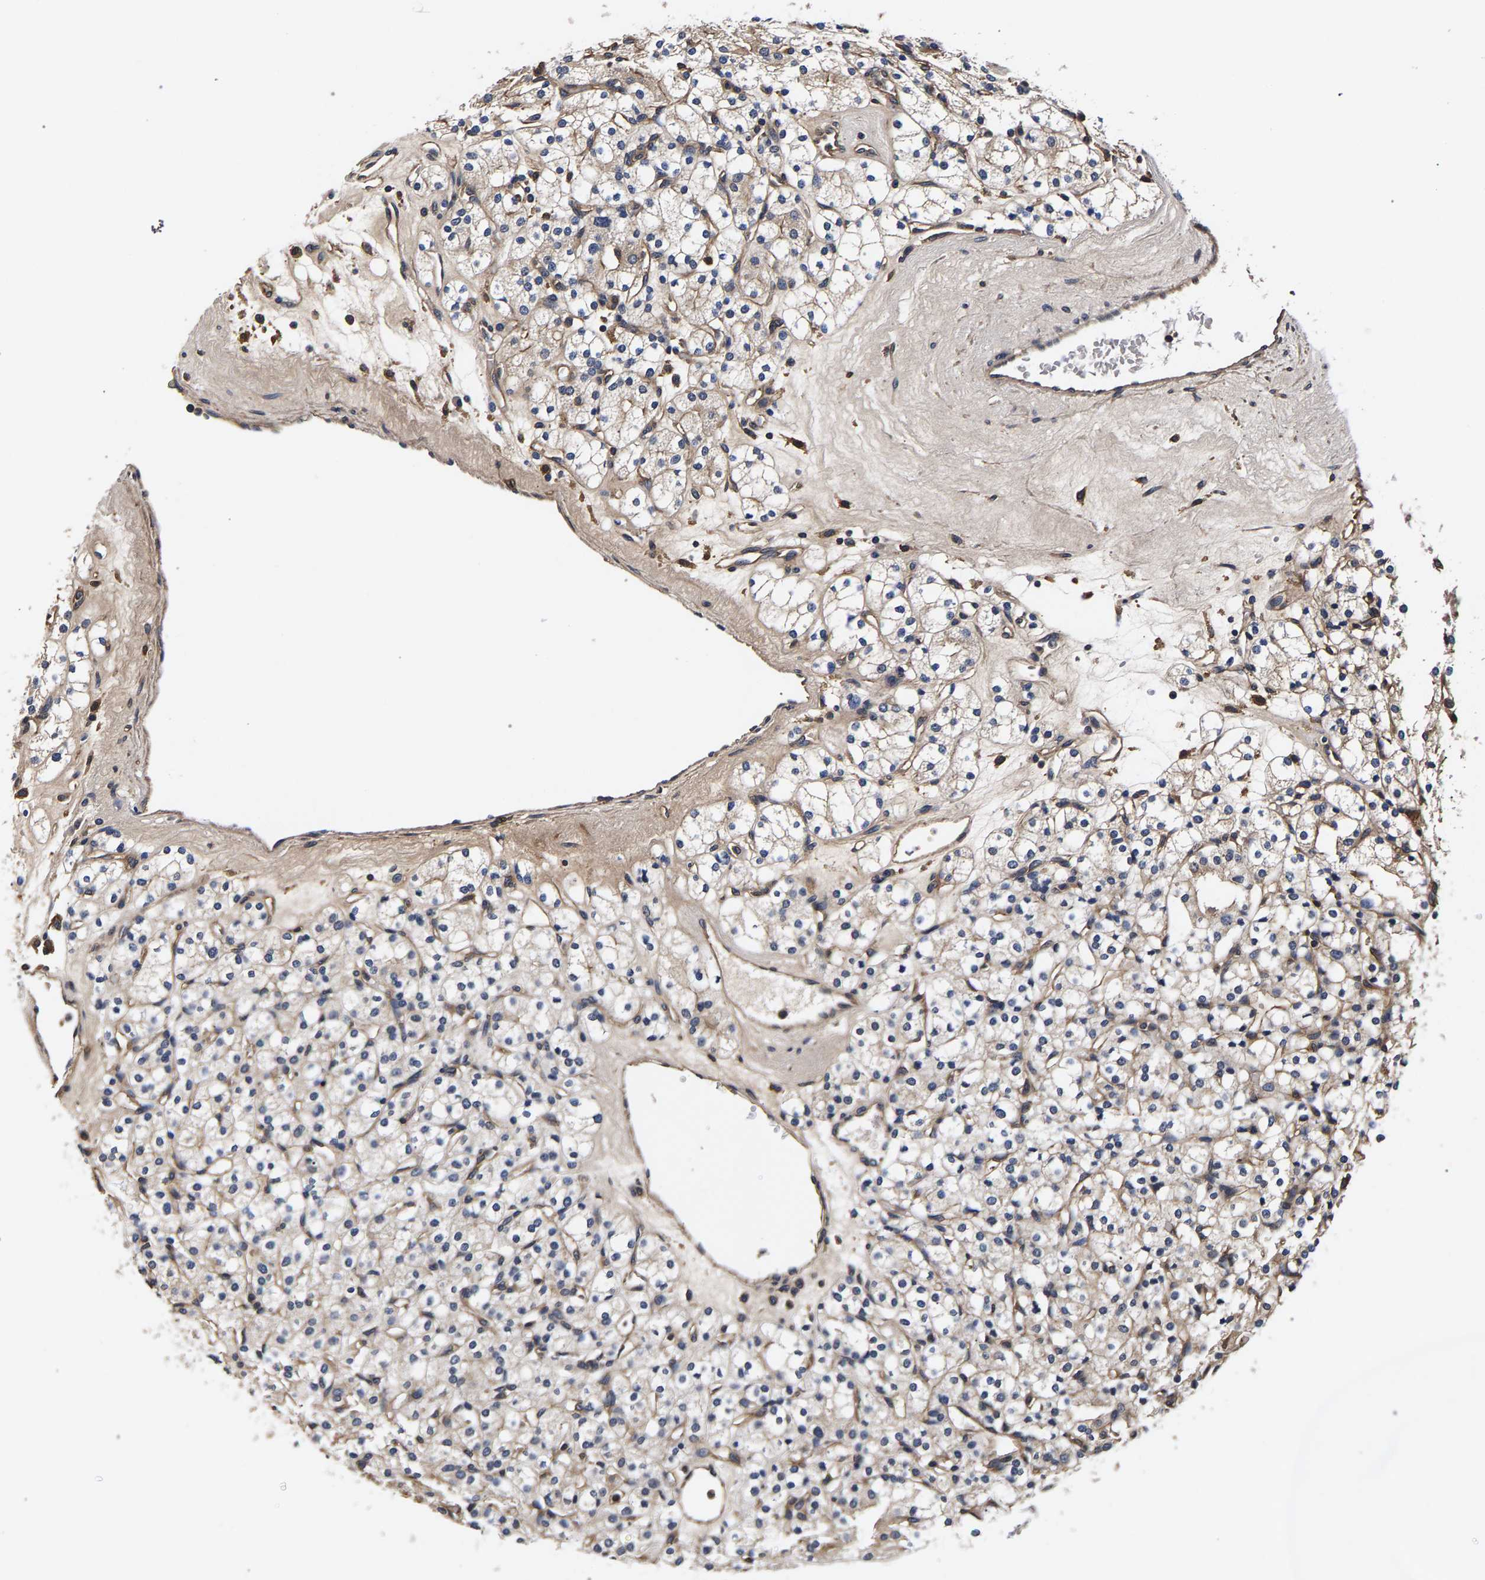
{"staining": {"intensity": "weak", "quantity": "<25%", "location": "cytoplasmic/membranous"}, "tissue": "renal cancer", "cell_type": "Tumor cells", "image_type": "cancer", "snomed": [{"axis": "morphology", "description": "Adenocarcinoma, NOS"}, {"axis": "topography", "description": "Kidney"}], "caption": "Immunohistochemical staining of human renal adenocarcinoma displays no significant staining in tumor cells.", "gene": "MARCHF7", "patient": {"sex": "male", "age": 77}}